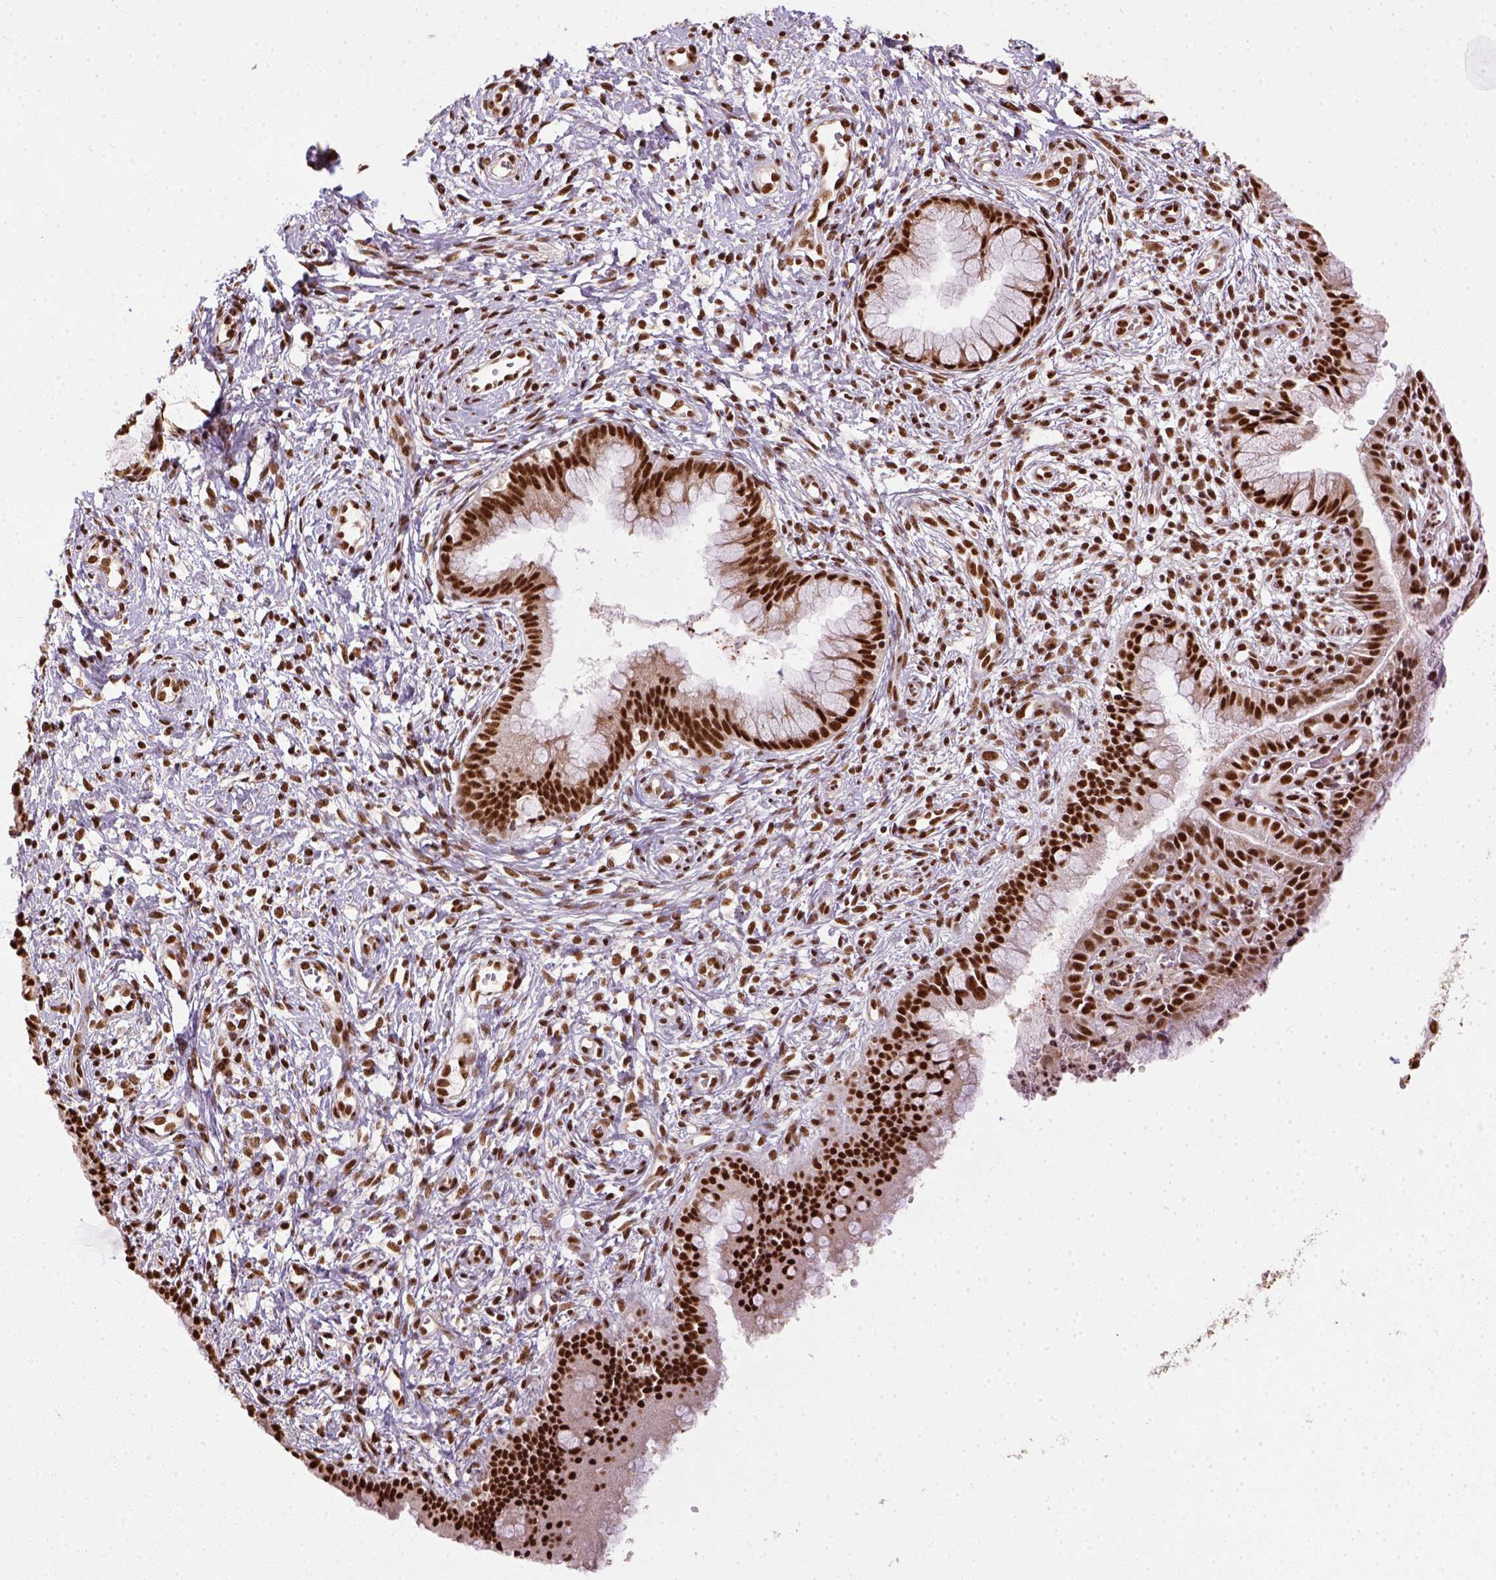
{"staining": {"intensity": "strong", "quantity": ">75%", "location": "nuclear"}, "tissue": "cervical cancer", "cell_type": "Tumor cells", "image_type": "cancer", "snomed": [{"axis": "morphology", "description": "Squamous cell carcinoma, NOS"}, {"axis": "topography", "description": "Cervix"}], "caption": "This micrograph exhibits cervical cancer (squamous cell carcinoma) stained with IHC to label a protein in brown. The nuclear of tumor cells show strong positivity for the protein. Nuclei are counter-stained blue.", "gene": "CCAR1", "patient": {"sex": "female", "age": 32}}